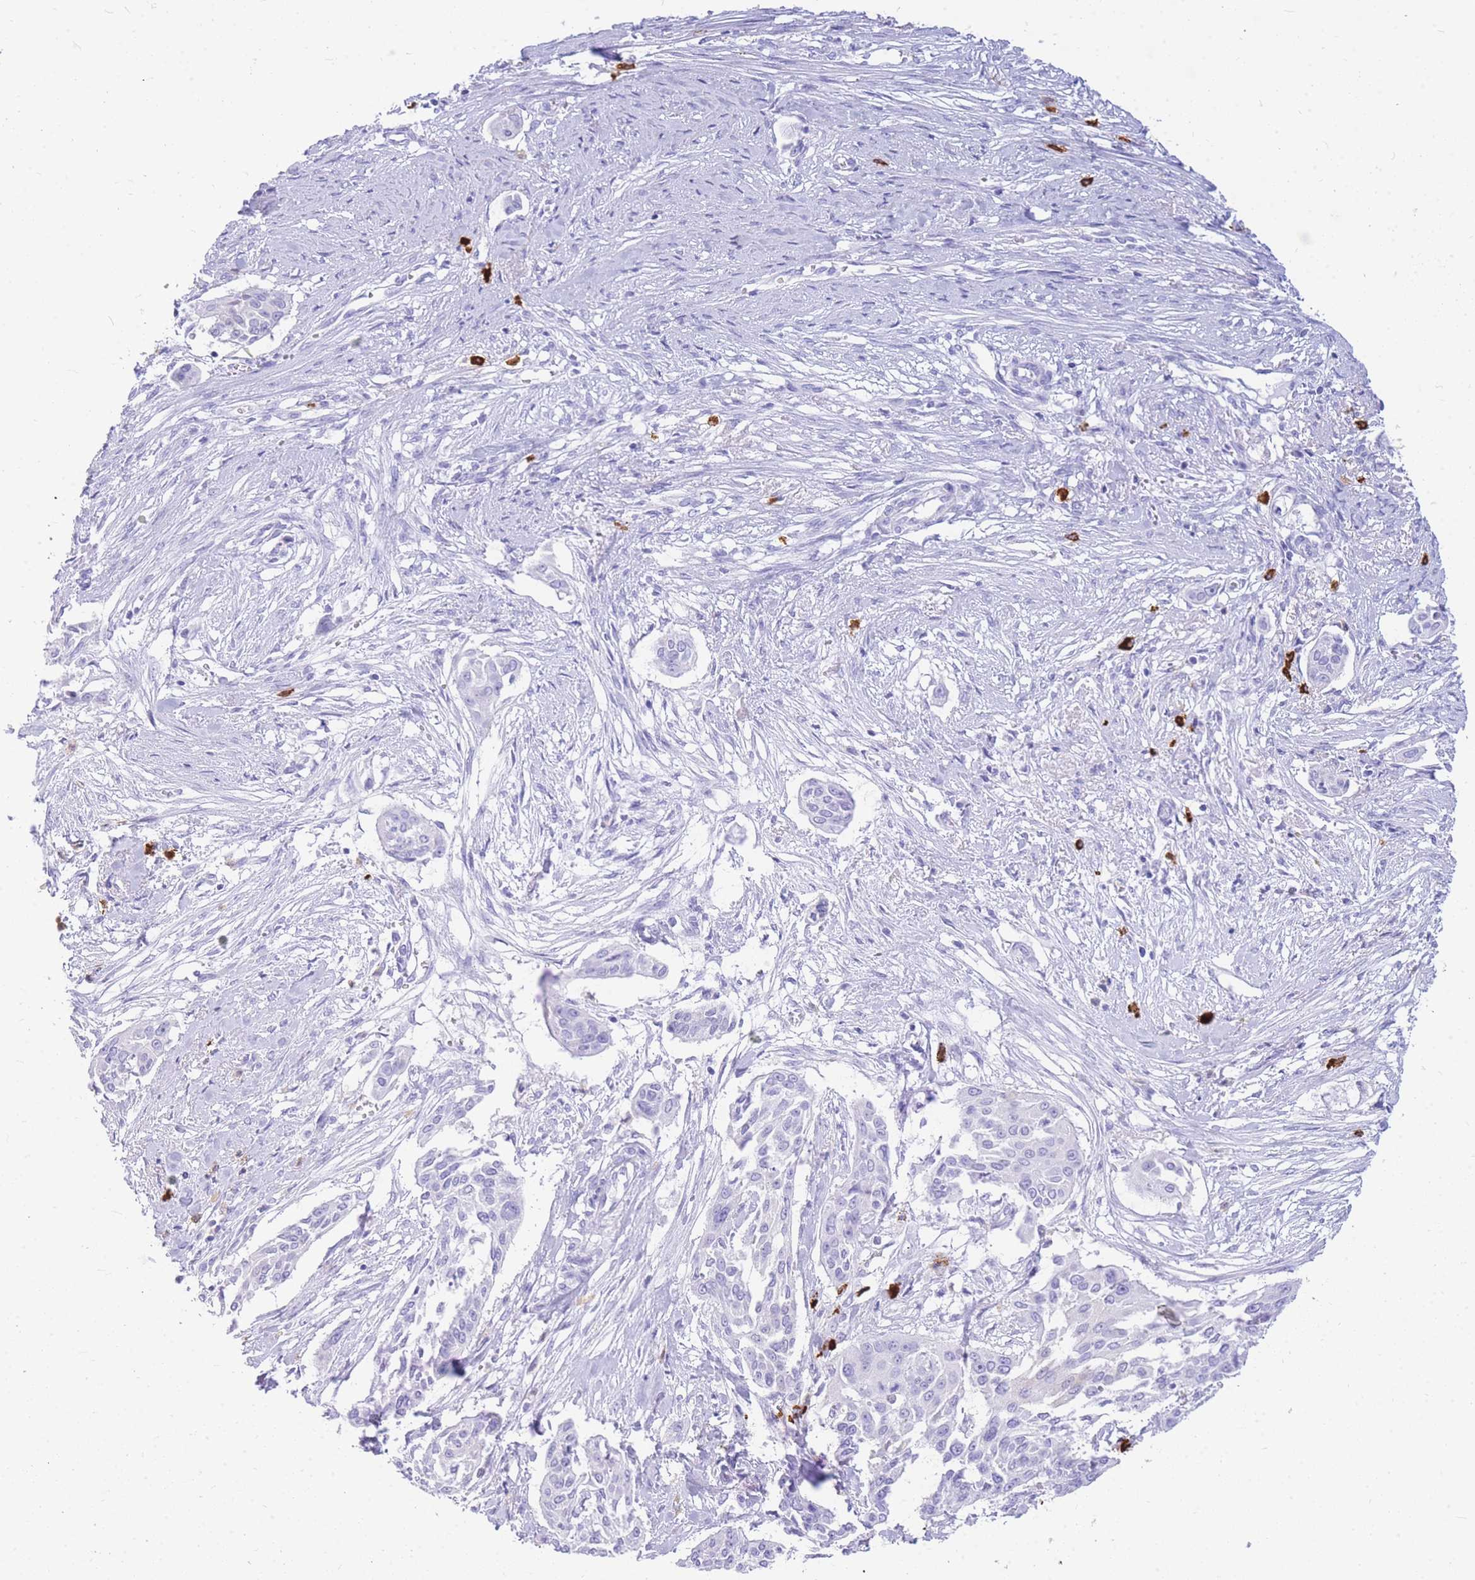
{"staining": {"intensity": "negative", "quantity": "none", "location": "none"}, "tissue": "cervical cancer", "cell_type": "Tumor cells", "image_type": "cancer", "snomed": [{"axis": "morphology", "description": "Squamous cell carcinoma, NOS"}, {"axis": "topography", "description": "Cervix"}], "caption": "This is a image of immunohistochemistry (IHC) staining of squamous cell carcinoma (cervical), which shows no expression in tumor cells.", "gene": "HERC1", "patient": {"sex": "female", "age": 44}}